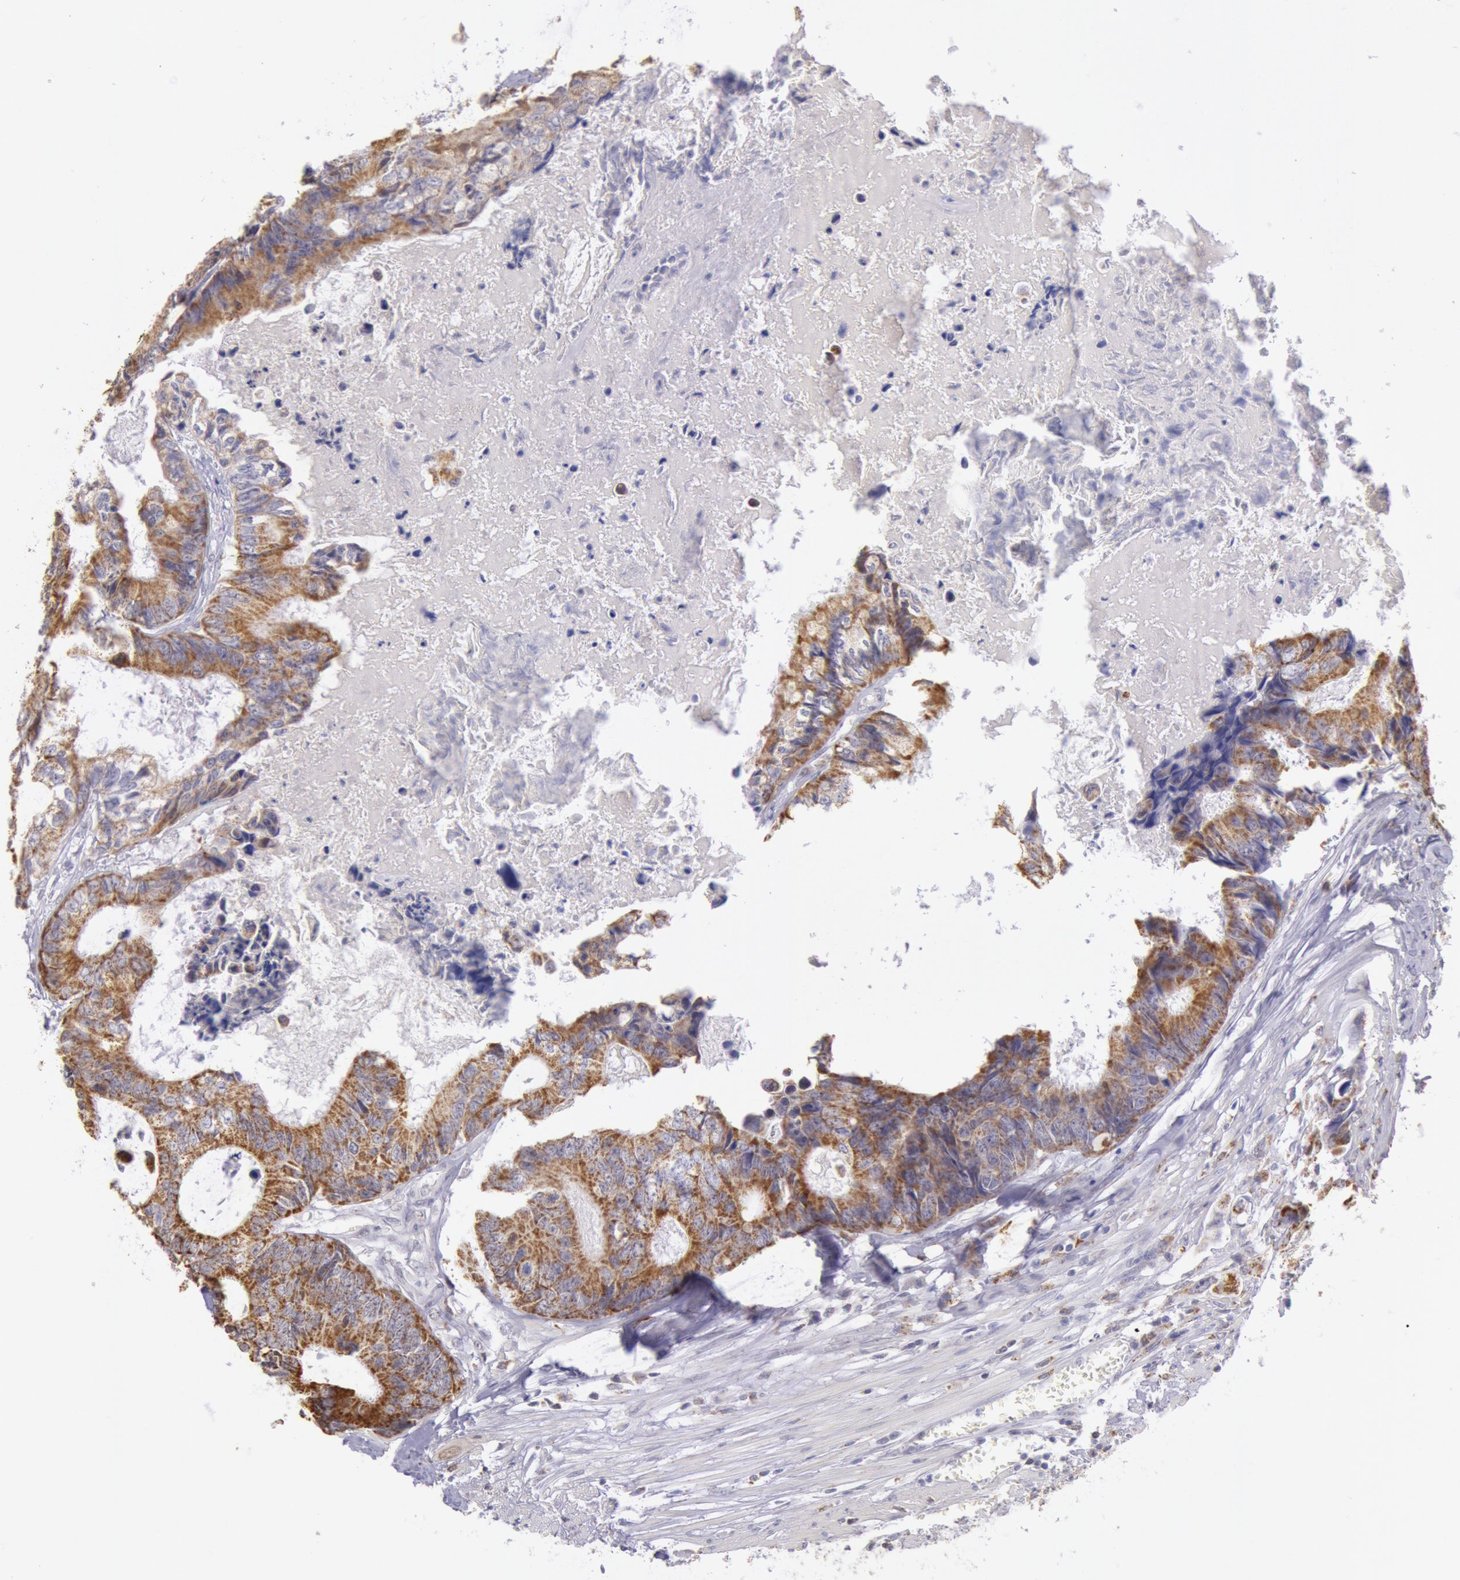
{"staining": {"intensity": "strong", "quantity": ">75%", "location": "cytoplasmic/membranous"}, "tissue": "colorectal cancer", "cell_type": "Tumor cells", "image_type": "cancer", "snomed": [{"axis": "morphology", "description": "Adenocarcinoma, NOS"}, {"axis": "topography", "description": "Rectum"}], "caption": "Colorectal adenocarcinoma stained with a brown dye reveals strong cytoplasmic/membranous positive expression in approximately >75% of tumor cells.", "gene": "FRMD6", "patient": {"sex": "female", "age": 98}}